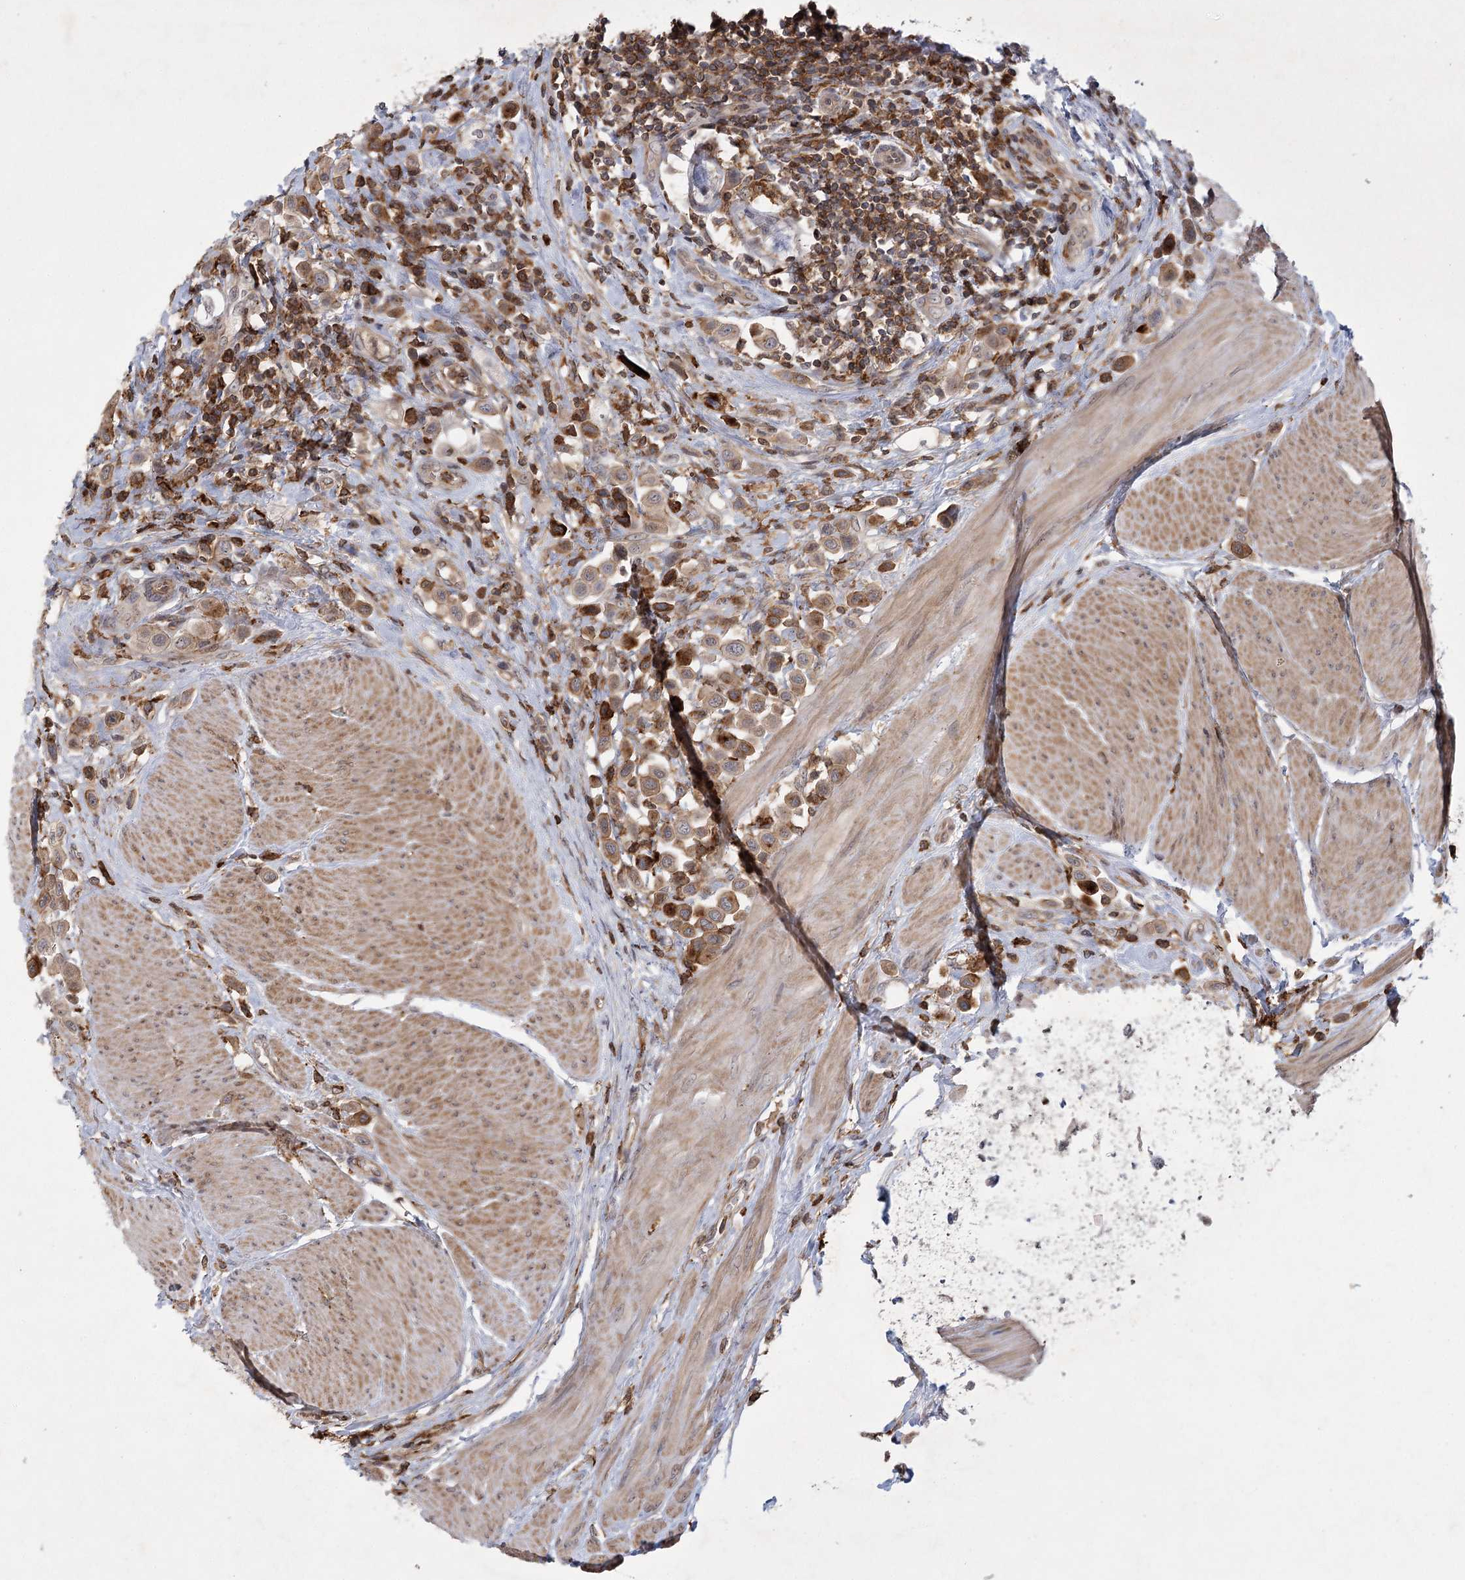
{"staining": {"intensity": "moderate", "quantity": ">75%", "location": "cytoplasmic/membranous"}, "tissue": "urothelial cancer", "cell_type": "Tumor cells", "image_type": "cancer", "snomed": [{"axis": "morphology", "description": "Urothelial carcinoma, High grade"}, {"axis": "topography", "description": "Urinary bladder"}], "caption": "Immunohistochemistry (IHC) of urothelial carcinoma (high-grade) demonstrates medium levels of moderate cytoplasmic/membranous expression in approximately >75% of tumor cells.", "gene": "MEPE", "patient": {"sex": "male", "age": 50}}